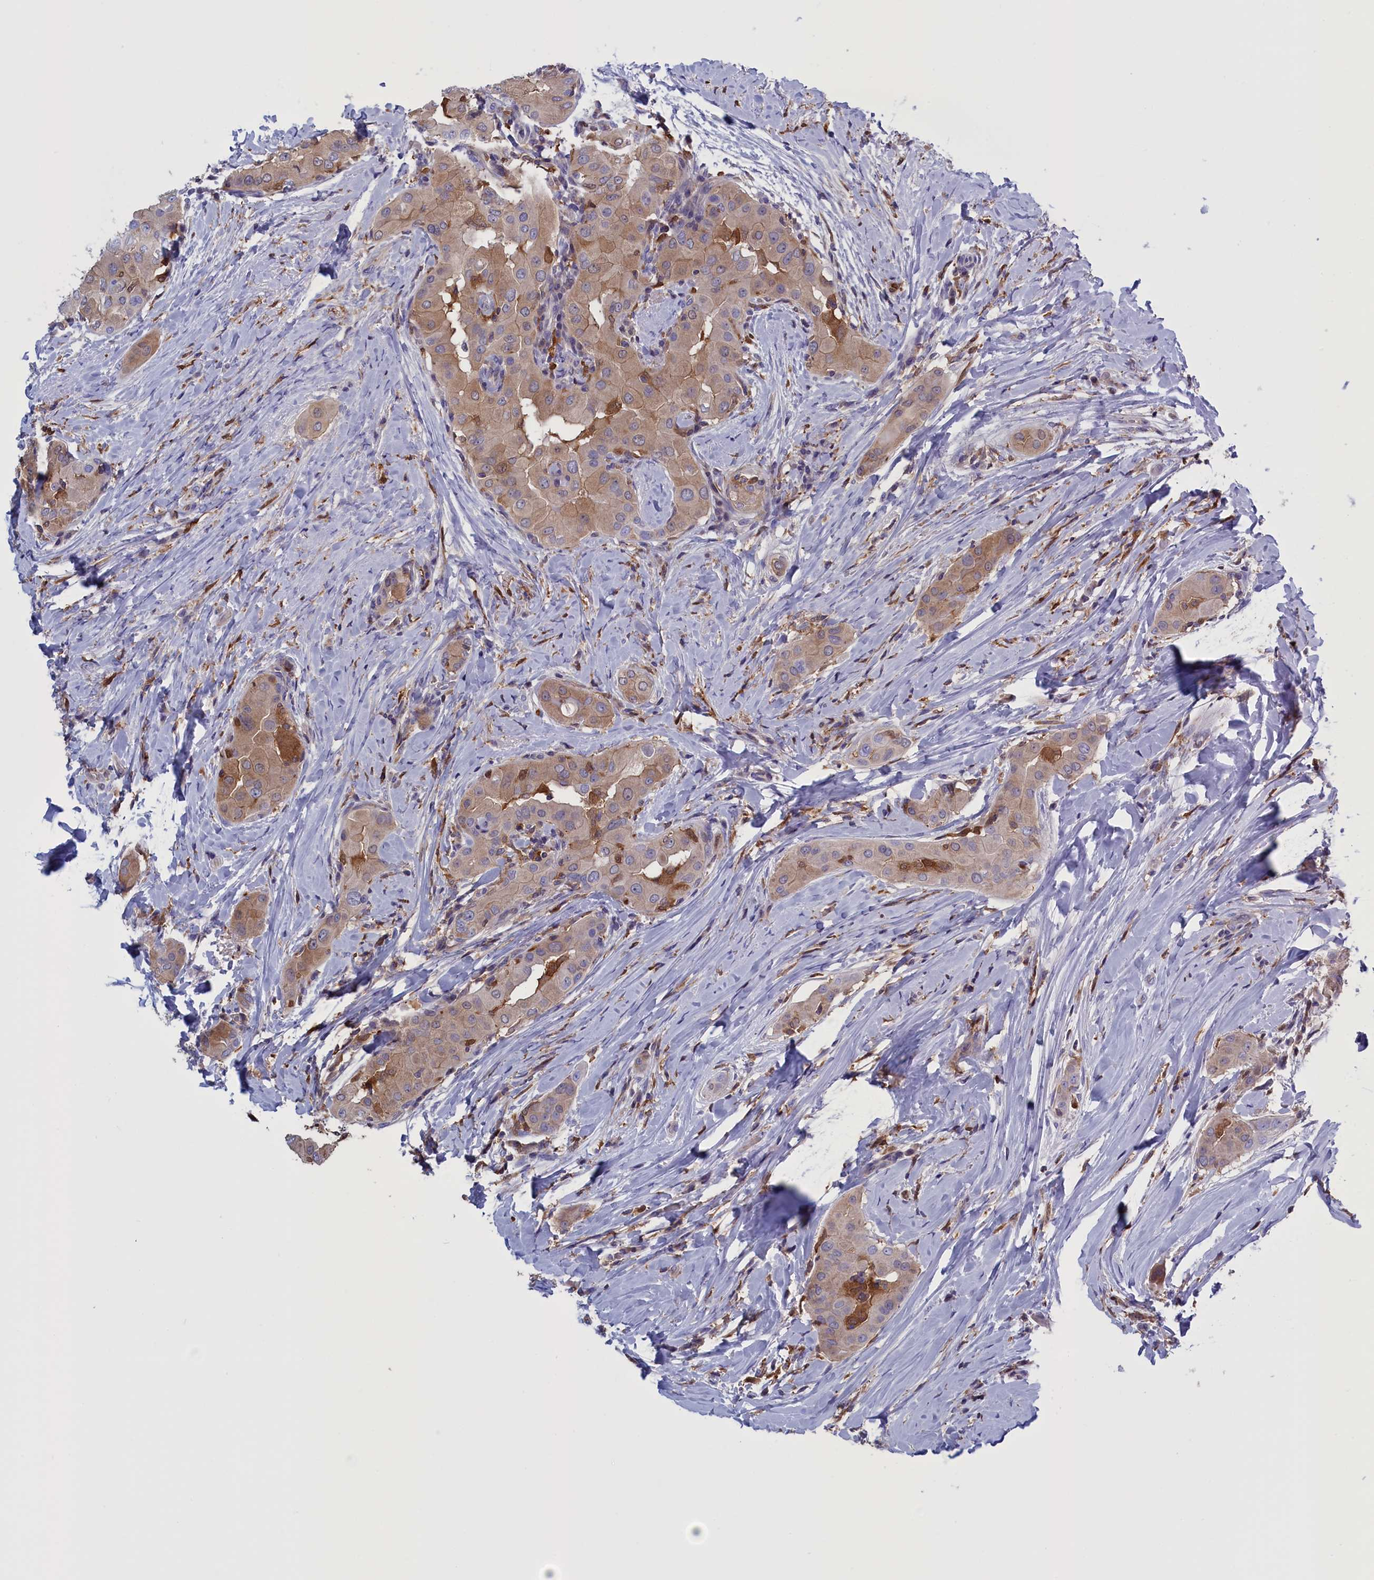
{"staining": {"intensity": "moderate", "quantity": ">75%", "location": "cytoplasmic/membranous"}, "tissue": "thyroid cancer", "cell_type": "Tumor cells", "image_type": "cancer", "snomed": [{"axis": "morphology", "description": "Papillary adenocarcinoma, NOS"}, {"axis": "topography", "description": "Thyroid gland"}], "caption": "Thyroid cancer (papillary adenocarcinoma) stained for a protein (brown) exhibits moderate cytoplasmic/membranous positive expression in about >75% of tumor cells.", "gene": "ARHGAP18", "patient": {"sex": "male", "age": 33}}